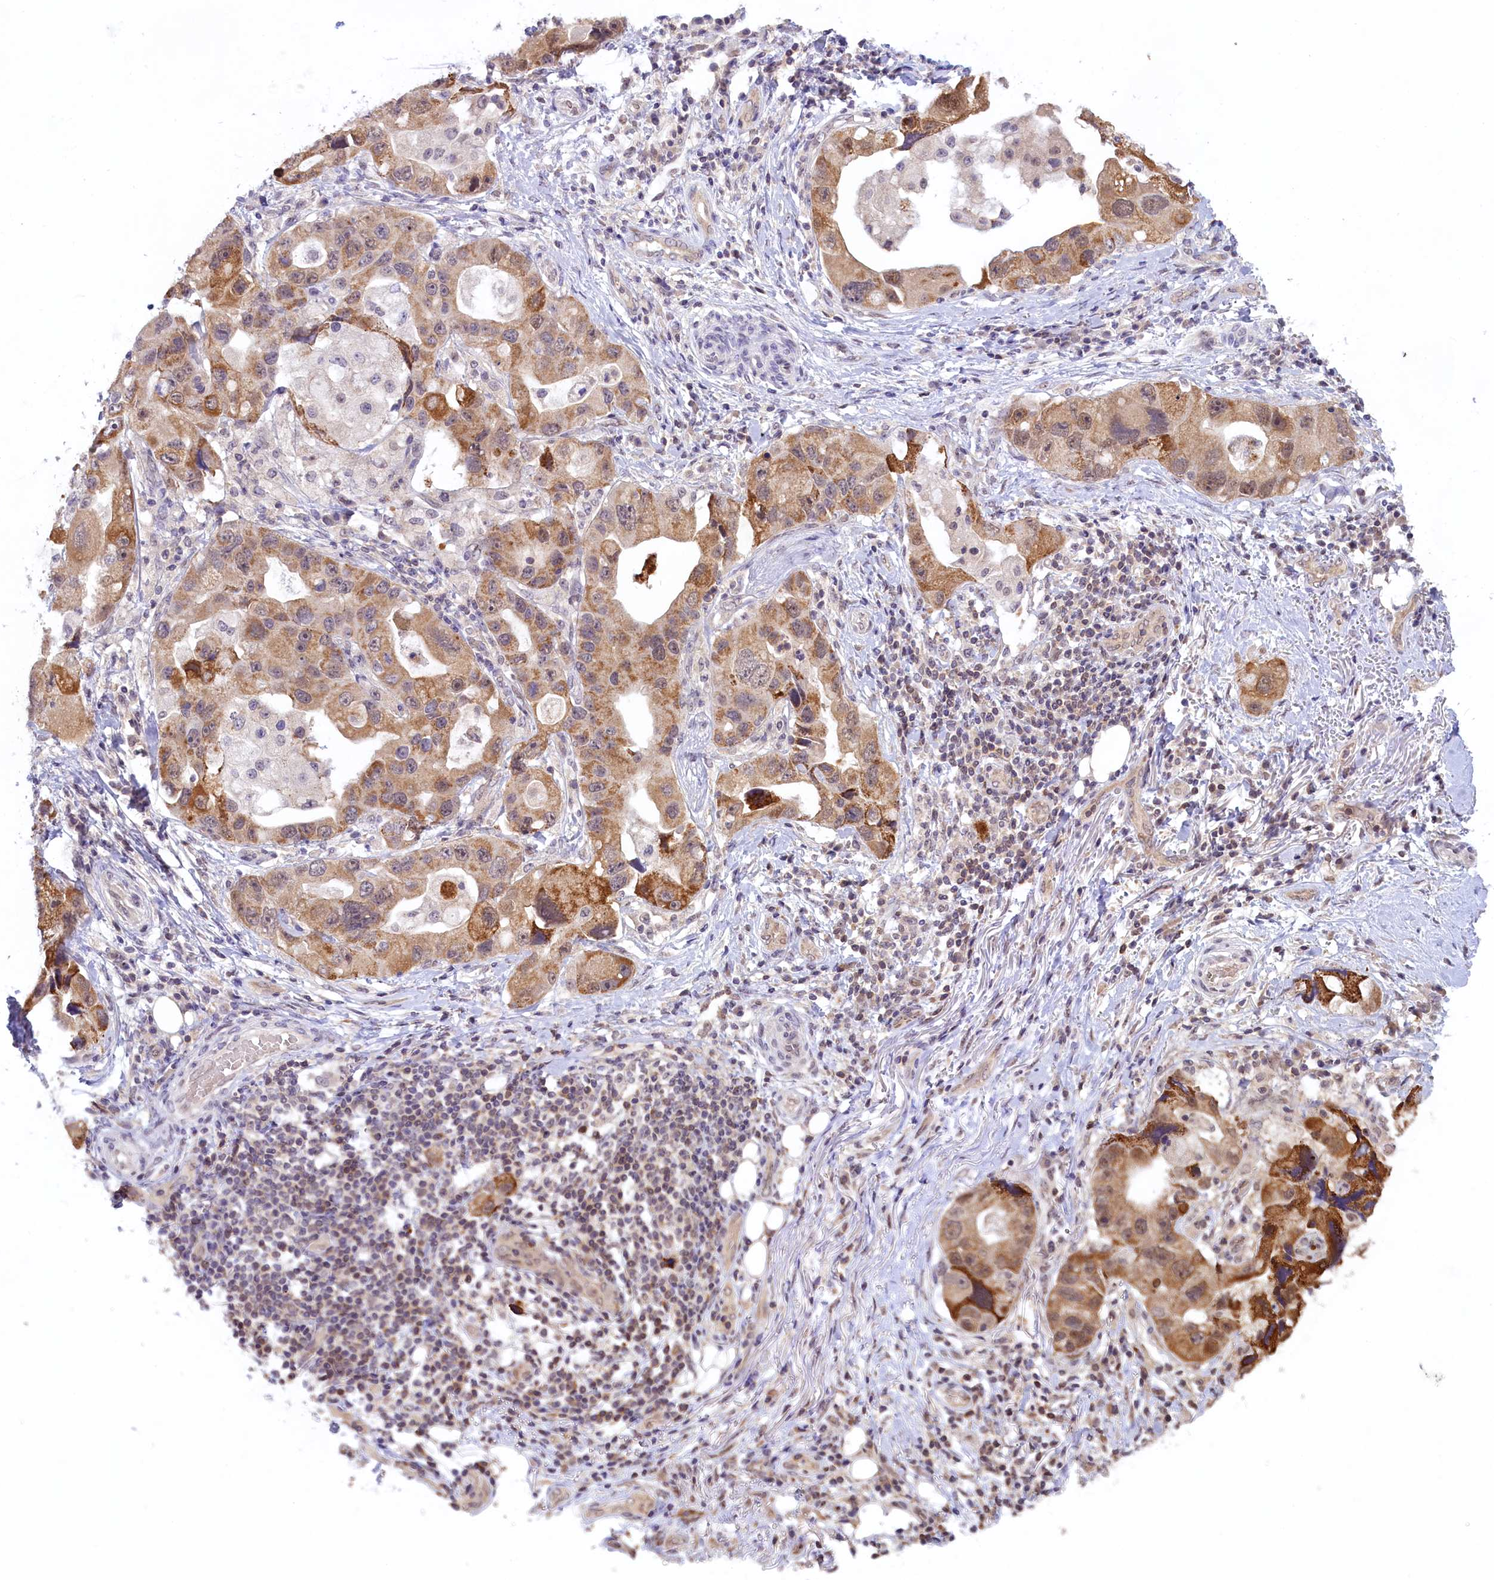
{"staining": {"intensity": "moderate", "quantity": ">75%", "location": "cytoplasmic/membranous"}, "tissue": "lung cancer", "cell_type": "Tumor cells", "image_type": "cancer", "snomed": [{"axis": "morphology", "description": "Adenocarcinoma, NOS"}, {"axis": "topography", "description": "Lung"}], "caption": "Brown immunohistochemical staining in lung cancer demonstrates moderate cytoplasmic/membranous positivity in approximately >75% of tumor cells.", "gene": "CARD8", "patient": {"sex": "female", "age": 54}}